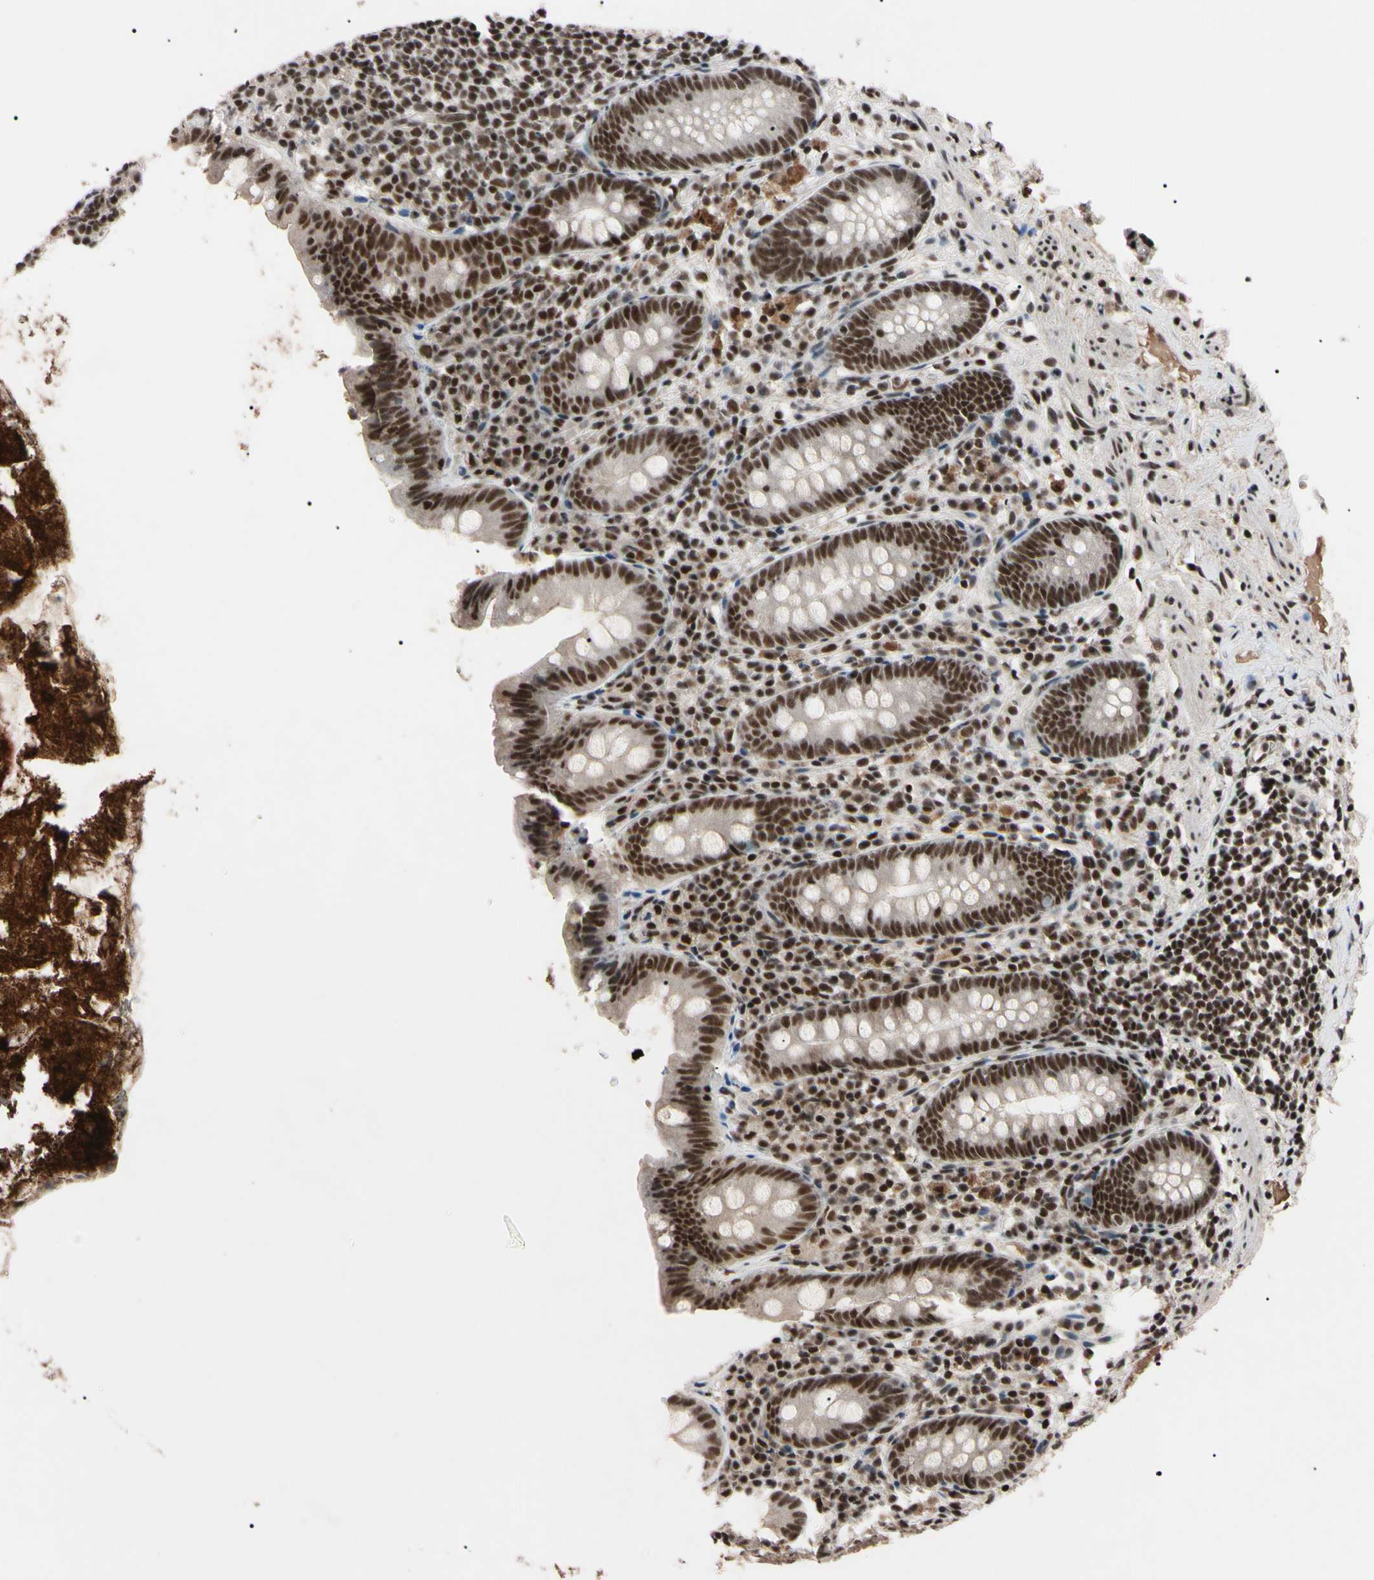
{"staining": {"intensity": "moderate", "quantity": ">75%", "location": "nuclear"}, "tissue": "appendix", "cell_type": "Glandular cells", "image_type": "normal", "snomed": [{"axis": "morphology", "description": "Normal tissue, NOS"}, {"axis": "topography", "description": "Appendix"}], "caption": "Human appendix stained with a brown dye reveals moderate nuclear positive positivity in about >75% of glandular cells.", "gene": "YY1", "patient": {"sex": "male", "age": 52}}